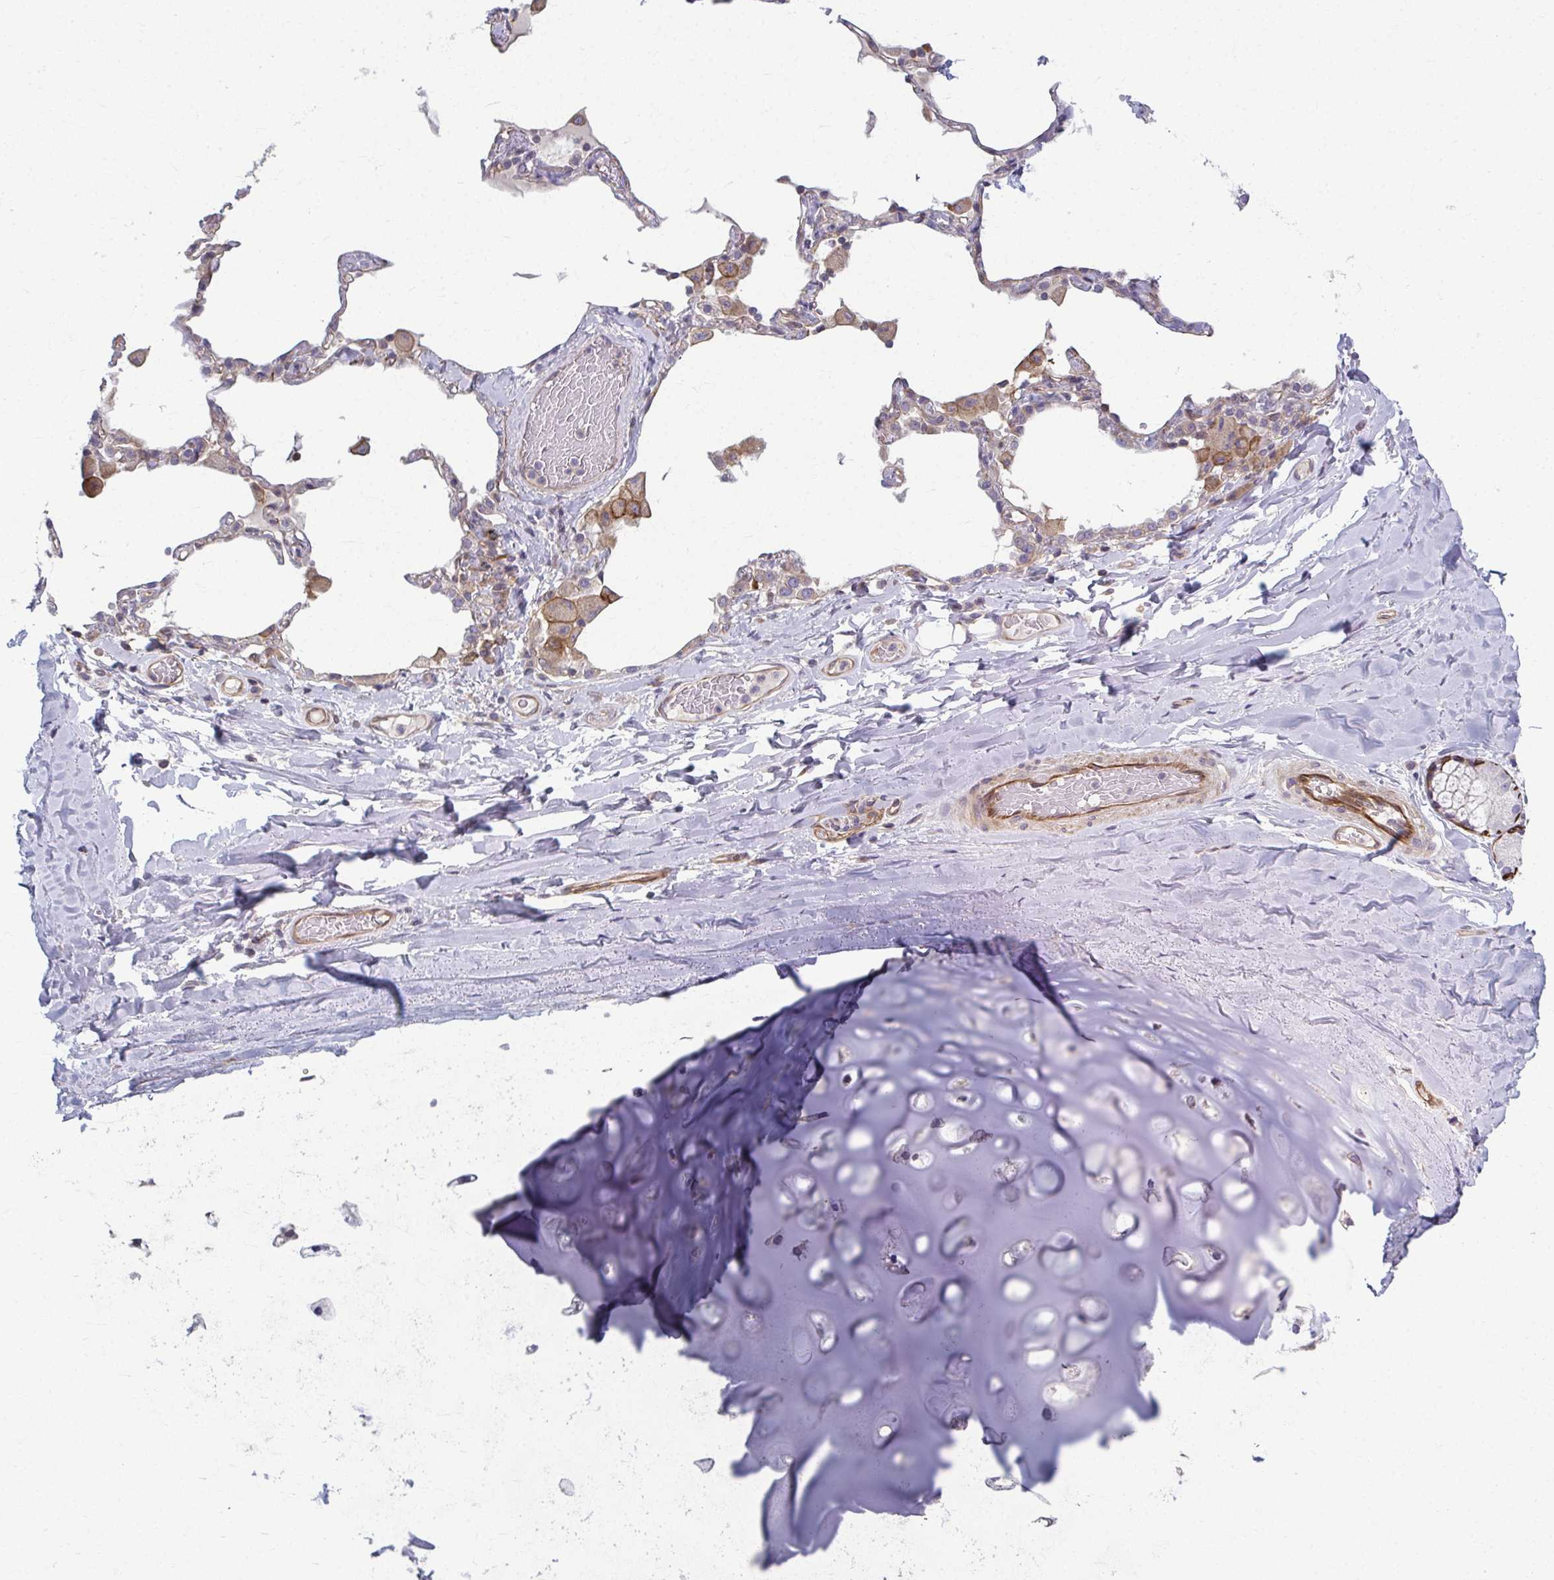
{"staining": {"intensity": "negative", "quantity": "none", "location": "none"}, "tissue": "soft tissue", "cell_type": "Chondrocytes", "image_type": "normal", "snomed": [{"axis": "morphology", "description": "Normal tissue, NOS"}, {"axis": "topography", "description": "Cartilage tissue"}, {"axis": "topography", "description": "Bronchus"}], "caption": "Immunohistochemistry (IHC) of benign soft tissue displays no expression in chondrocytes.", "gene": "EID2B", "patient": {"sex": "male", "age": 64}}